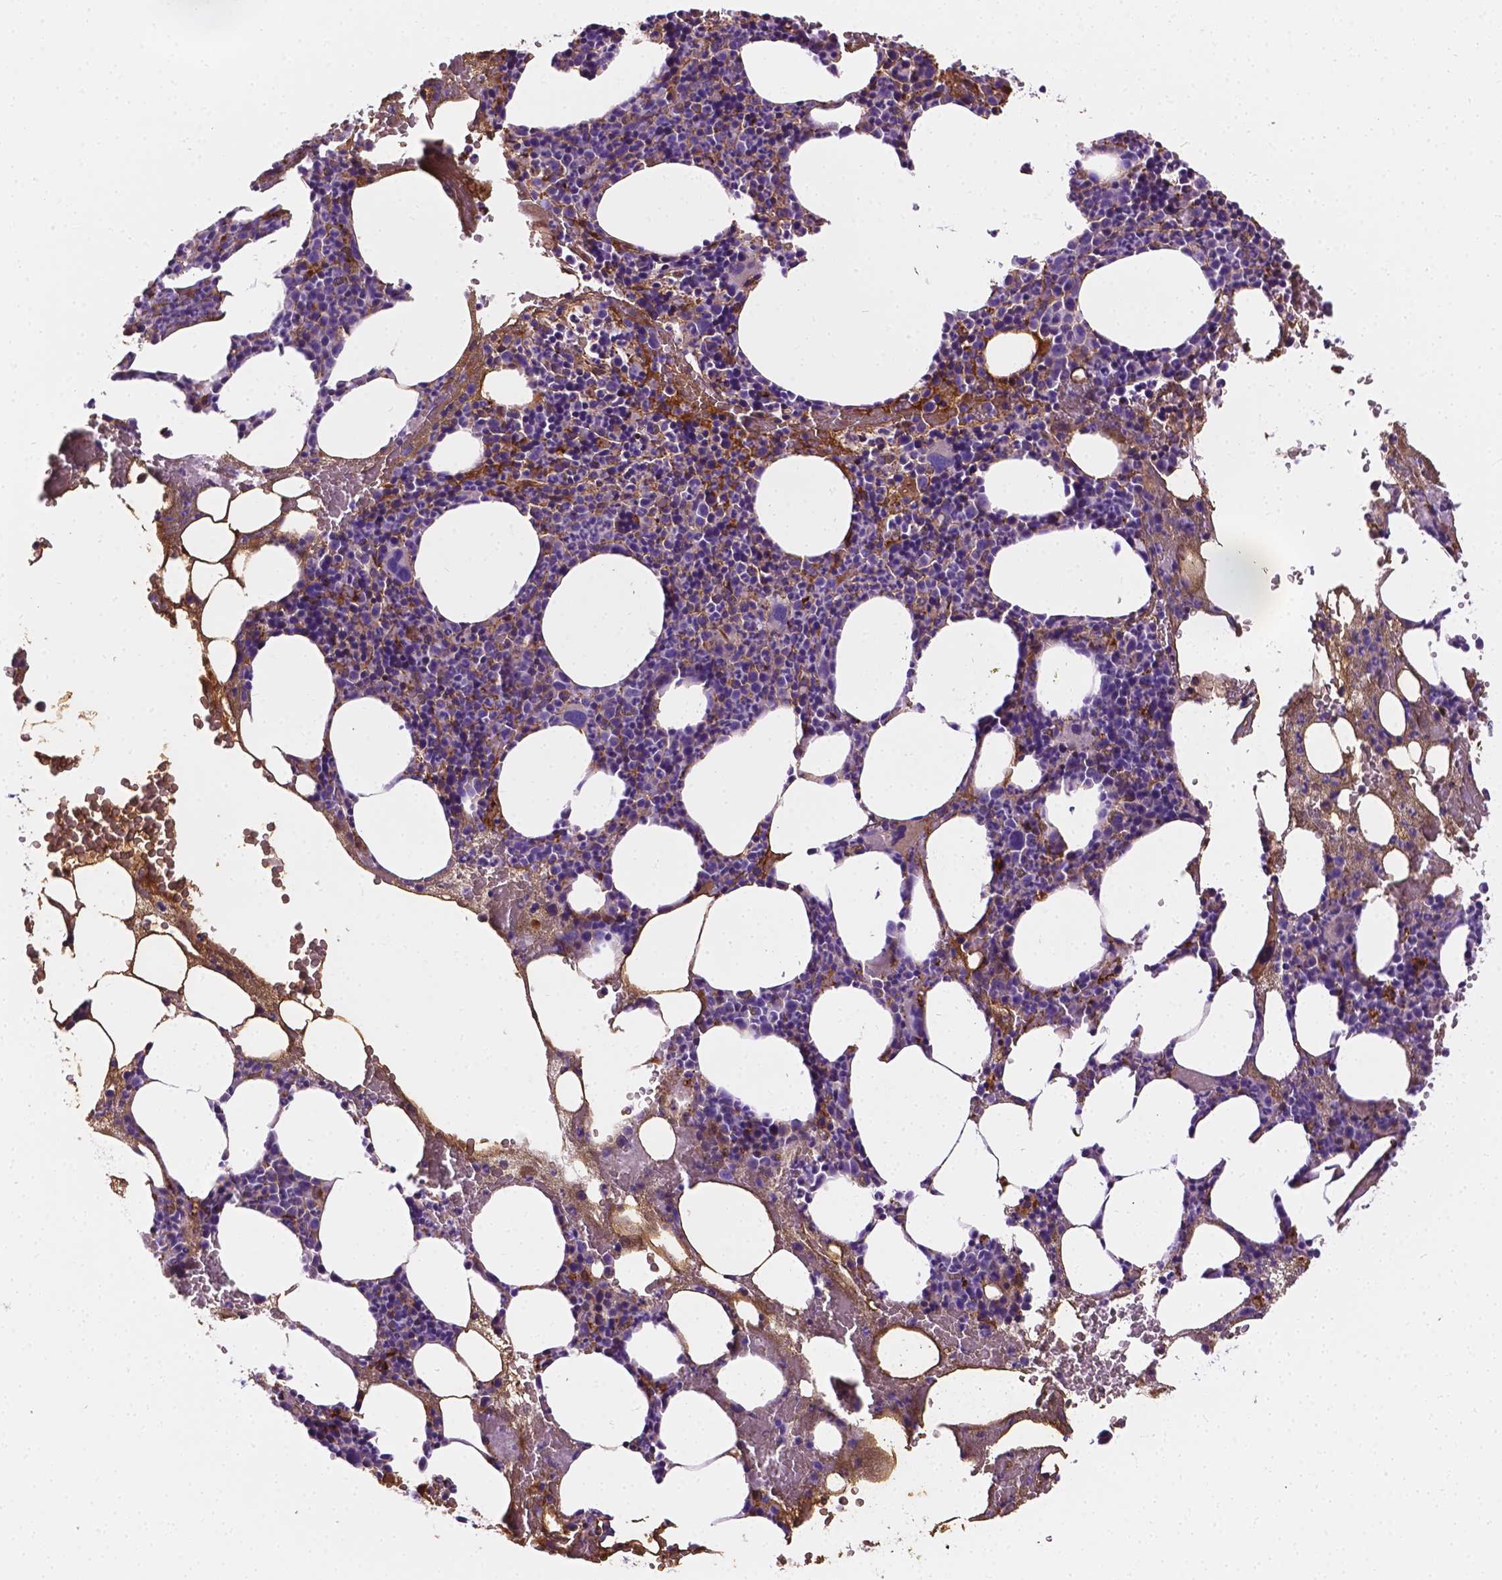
{"staining": {"intensity": "moderate", "quantity": "<25%", "location": "cytoplasmic/membranous"}, "tissue": "bone marrow", "cell_type": "Hematopoietic cells", "image_type": "normal", "snomed": [{"axis": "morphology", "description": "Normal tissue, NOS"}, {"axis": "topography", "description": "Bone marrow"}], "caption": "Immunohistochemistry of unremarkable bone marrow shows low levels of moderate cytoplasmic/membranous expression in about <25% of hematopoietic cells.", "gene": "APOE", "patient": {"sex": "male", "age": 89}}